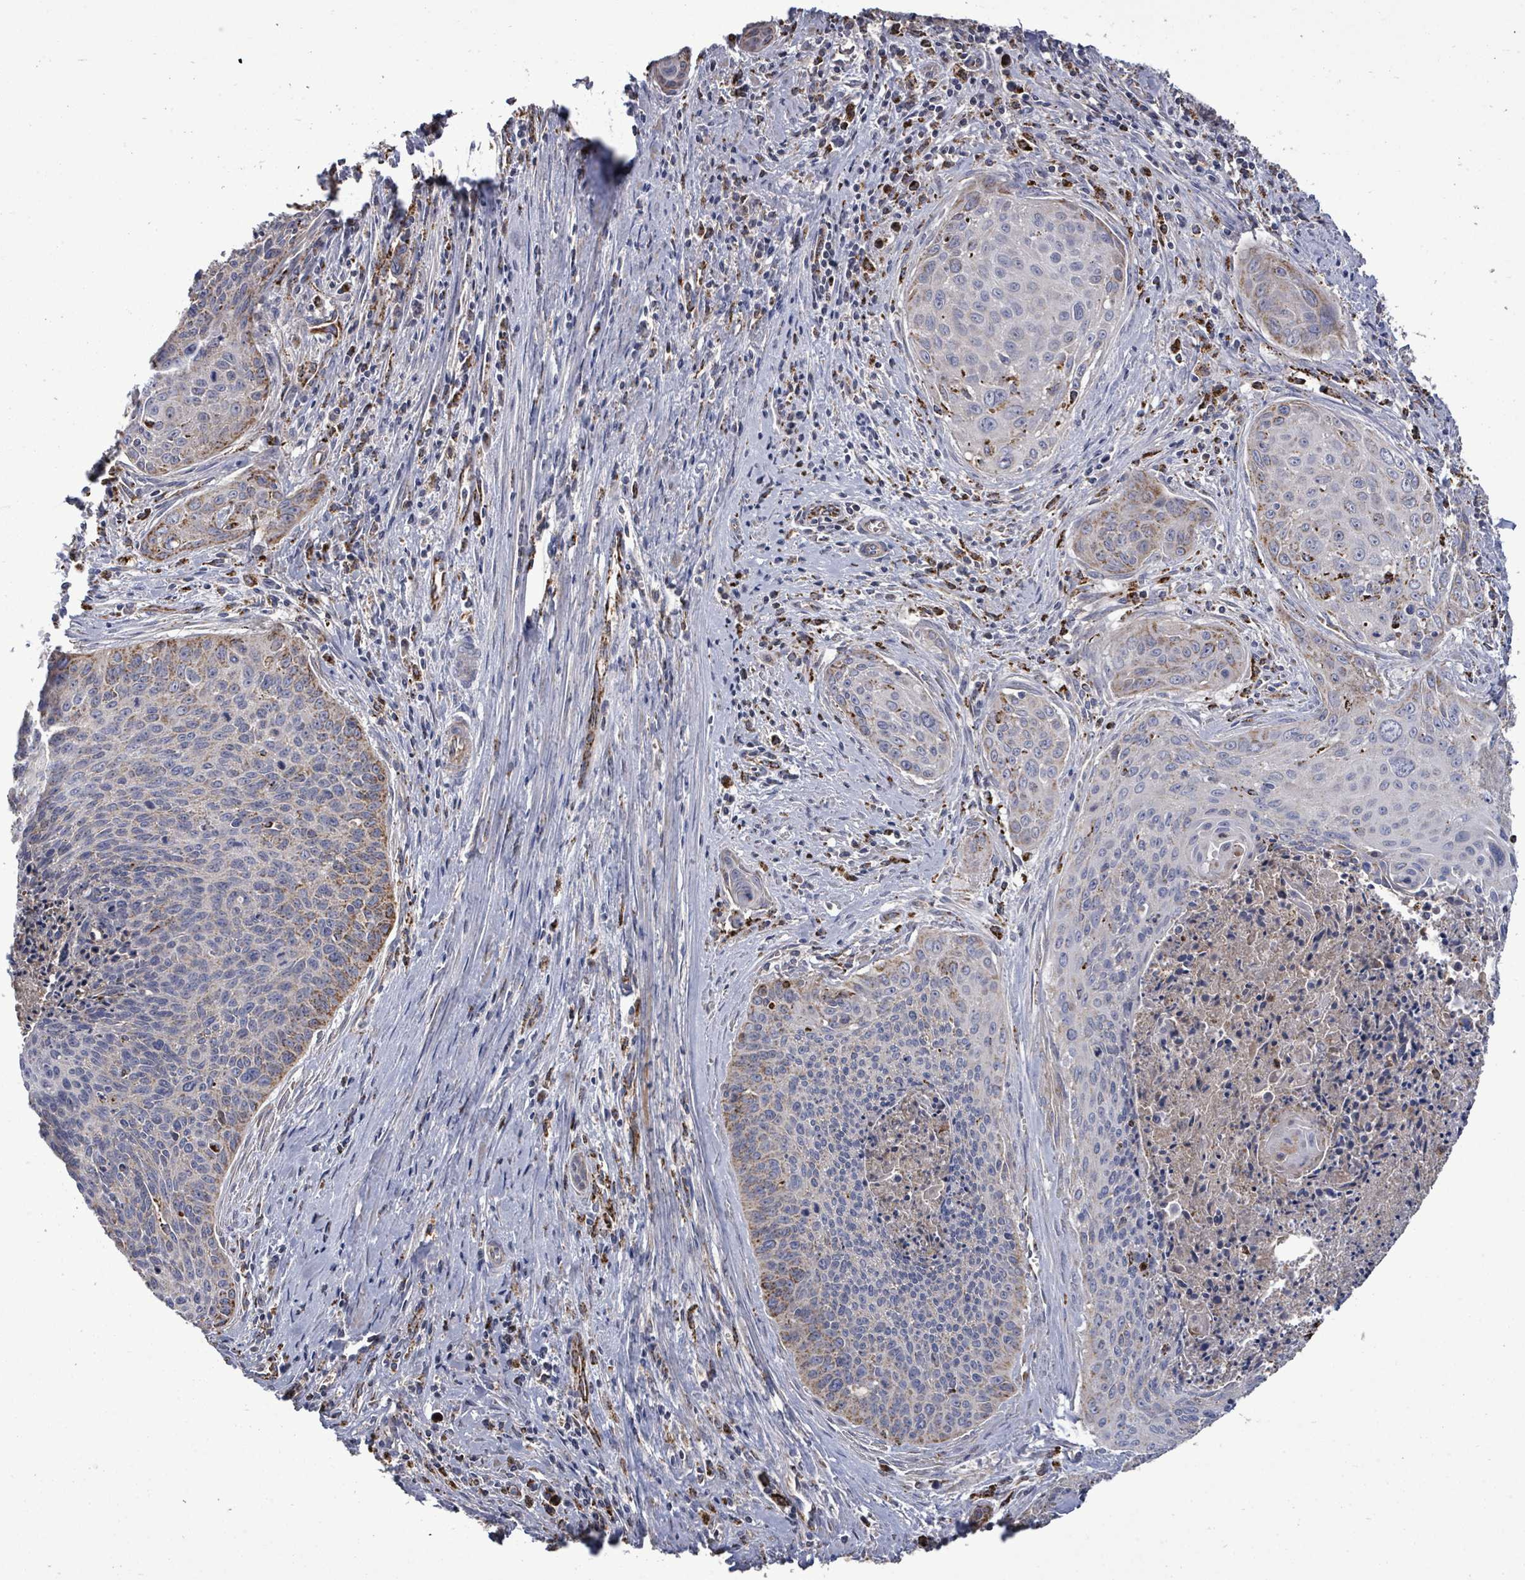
{"staining": {"intensity": "moderate", "quantity": "<25%", "location": "cytoplasmic/membranous"}, "tissue": "cervical cancer", "cell_type": "Tumor cells", "image_type": "cancer", "snomed": [{"axis": "morphology", "description": "Squamous cell carcinoma, NOS"}, {"axis": "topography", "description": "Cervix"}], "caption": "Human cervical cancer stained with a brown dye shows moderate cytoplasmic/membranous positive positivity in approximately <25% of tumor cells.", "gene": "MTMR12", "patient": {"sex": "female", "age": 55}}